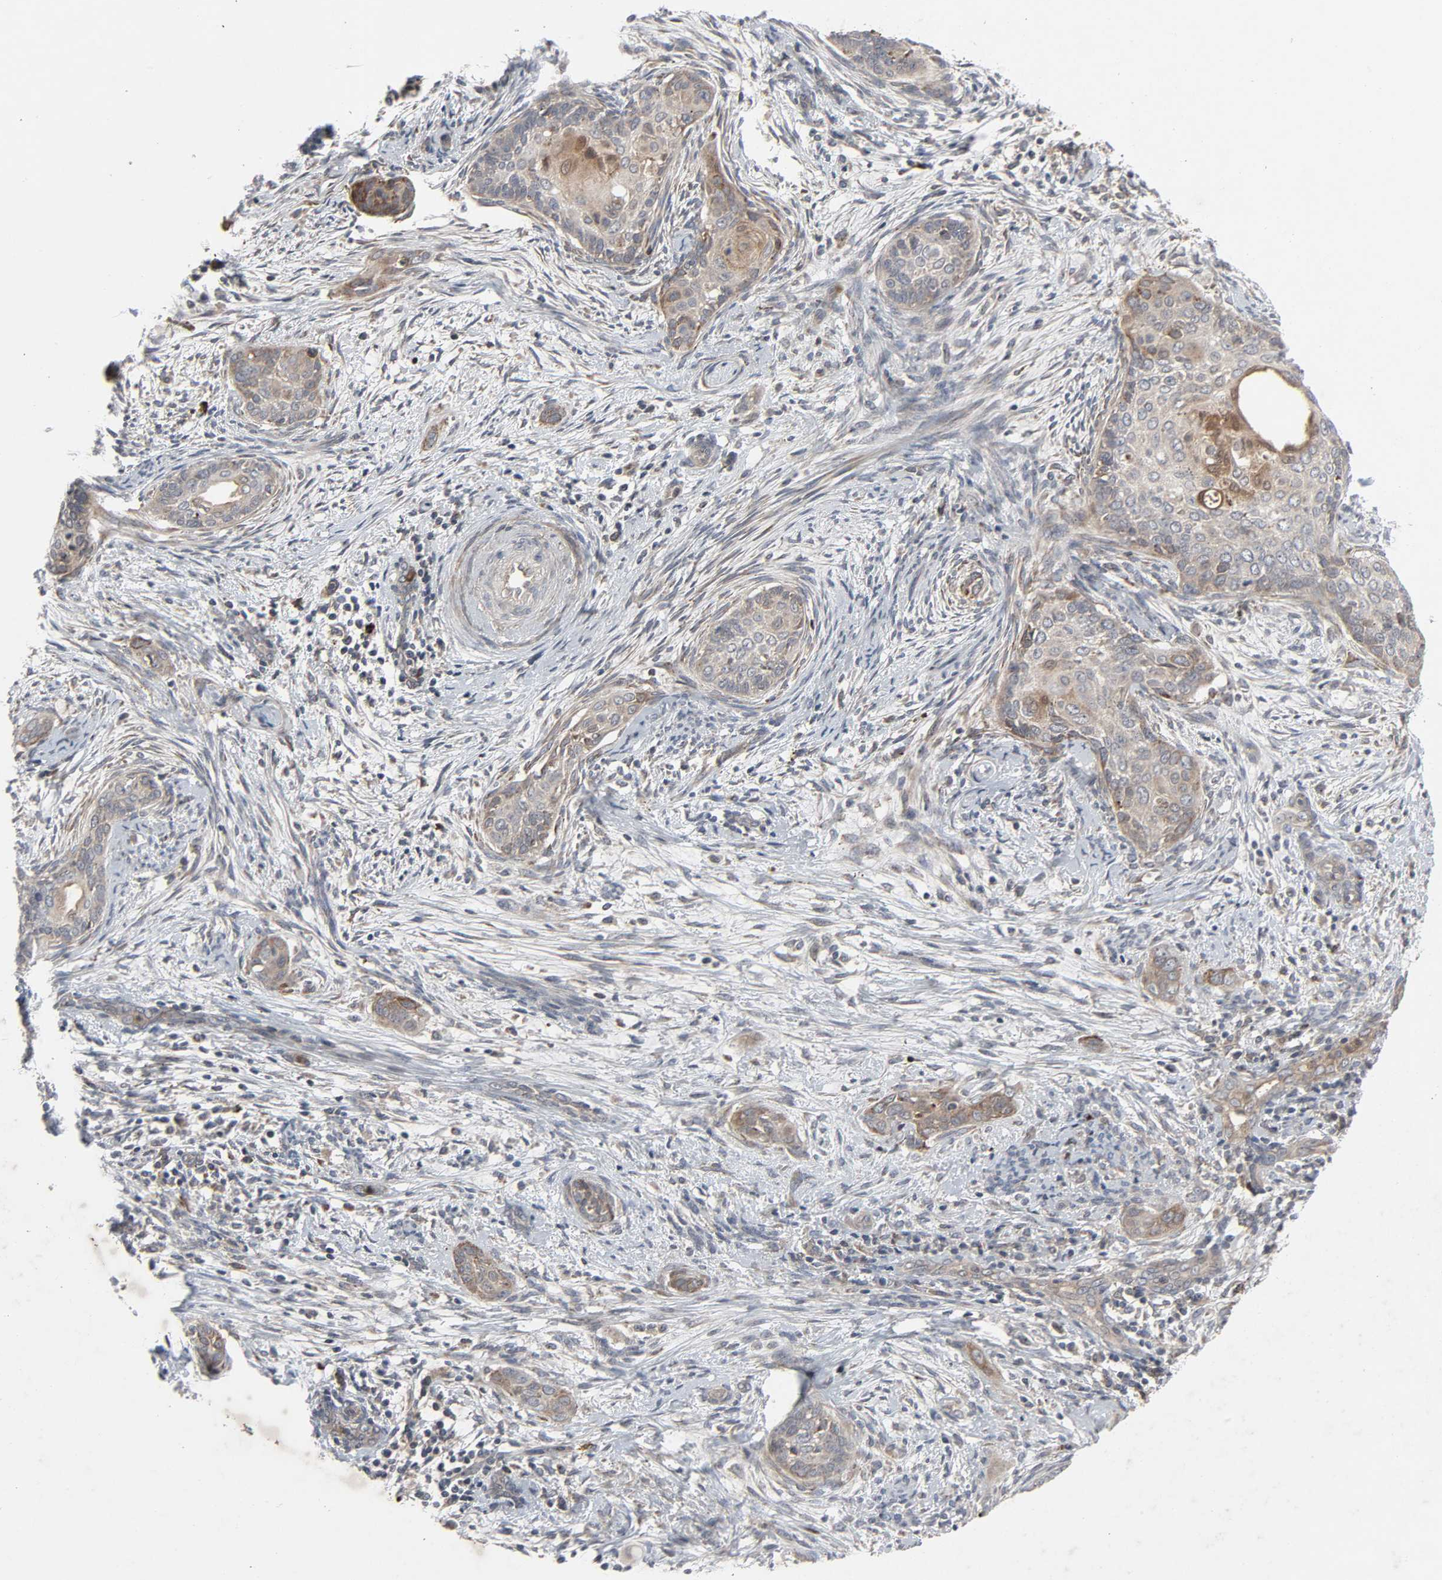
{"staining": {"intensity": "weak", "quantity": ">75%", "location": "cytoplasmic/membranous"}, "tissue": "cervical cancer", "cell_type": "Tumor cells", "image_type": "cancer", "snomed": [{"axis": "morphology", "description": "Squamous cell carcinoma, NOS"}, {"axis": "topography", "description": "Cervix"}], "caption": "Protein staining reveals weak cytoplasmic/membranous staining in about >75% of tumor cells in cervical squamous cell carcinoma.", "gene": "ADCY4", "patient": {"sex": "female", "age": 33}}